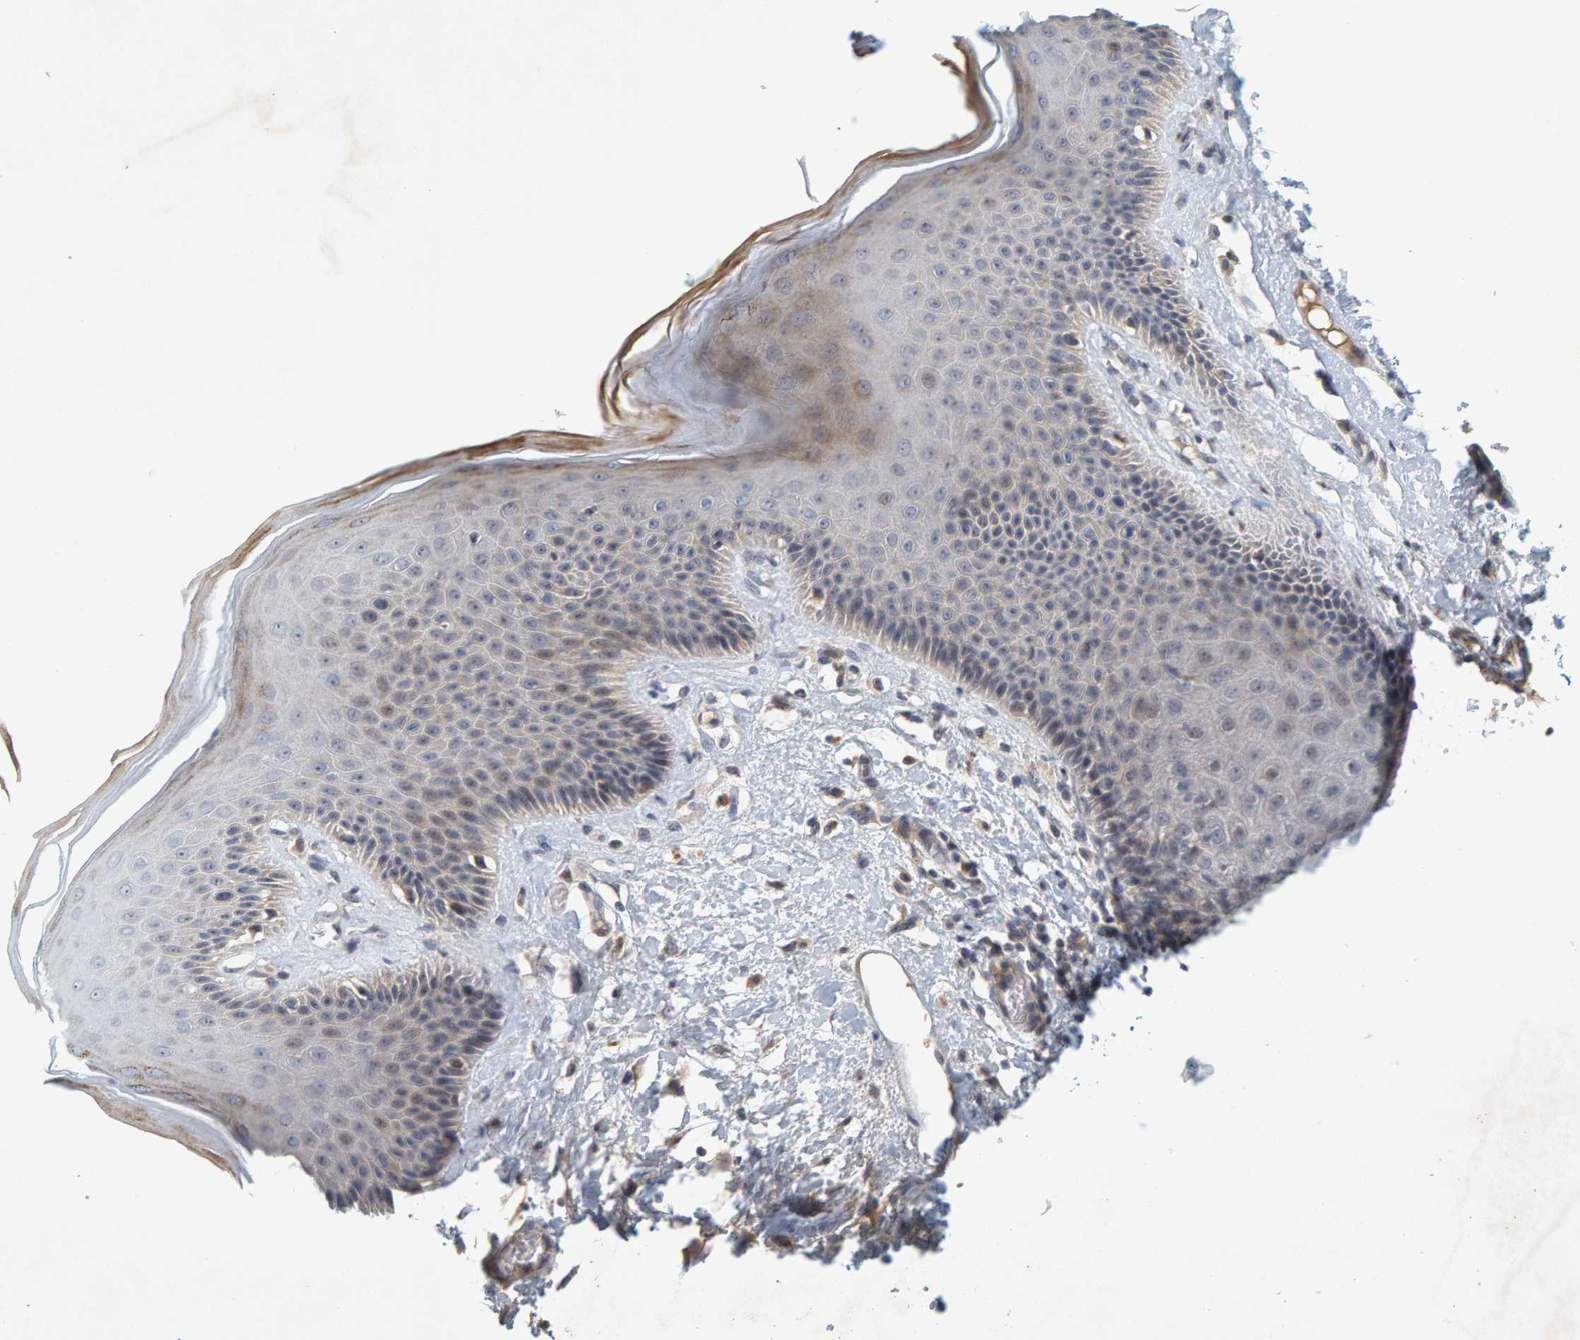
{"staining": {"intensity": "moderate", "quantity": "<25%", "location": "cytoplasmic/membranous"}, "tissue": "skin", "cell_type": "Epidermal cells", "image_type": "normal", "snomed": [{"axis": "morphology", "description": "Normal tissue, NOS"}, {"axis": "topography", "description": "Vulva"}], "caption": "Protein staining by IHC reveals moderate cytoplasmic/membranous positivity in approximately <25% of epidermal cells in benign skin. Using DAB (brown) and hematoxylin (blue) stains, captured at high magnification using brightfield microscopy.", "gene": "ZNF77", "patient": {"sex": "female", "age": 73}}